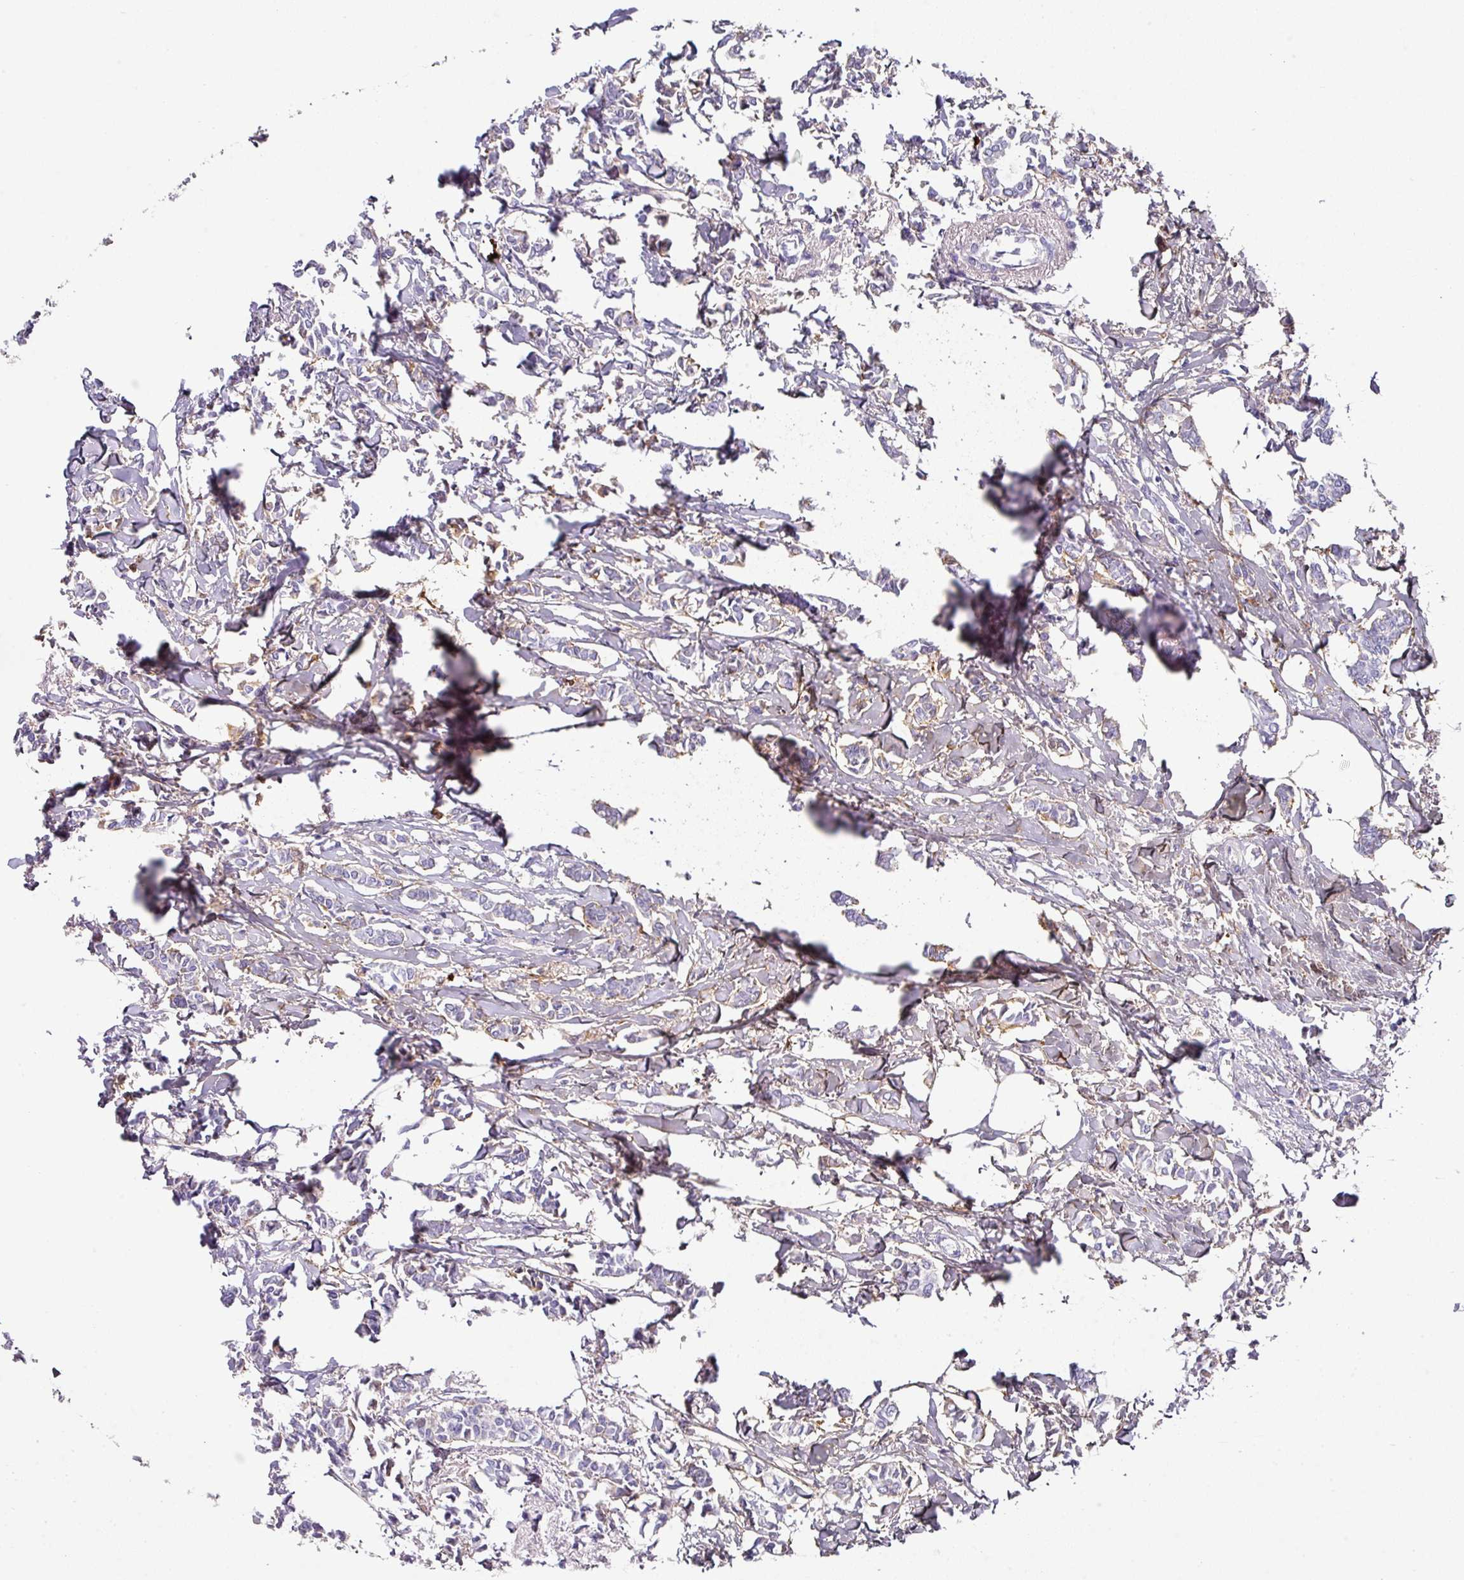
{"staining": {"intensity": "negative", "quantity": "none", "location": "none"}, "tissue": "breast cancer", "cell_type": "Tumor cells", "image_type": "cancer", "snomed": [{"axis": "morphology", "description": "Duct carcinoma"}, {"axis": "topography", "description": "Breast"}], "caption": "The immunohistochemistry (IHC) photomicrograph has no significant expression in tumor cells of breast cancer (infiltrating ductal carcinoma) tissue.", "gene": "ANKRD29", "patient": {"sex": "female", "age": 41}}